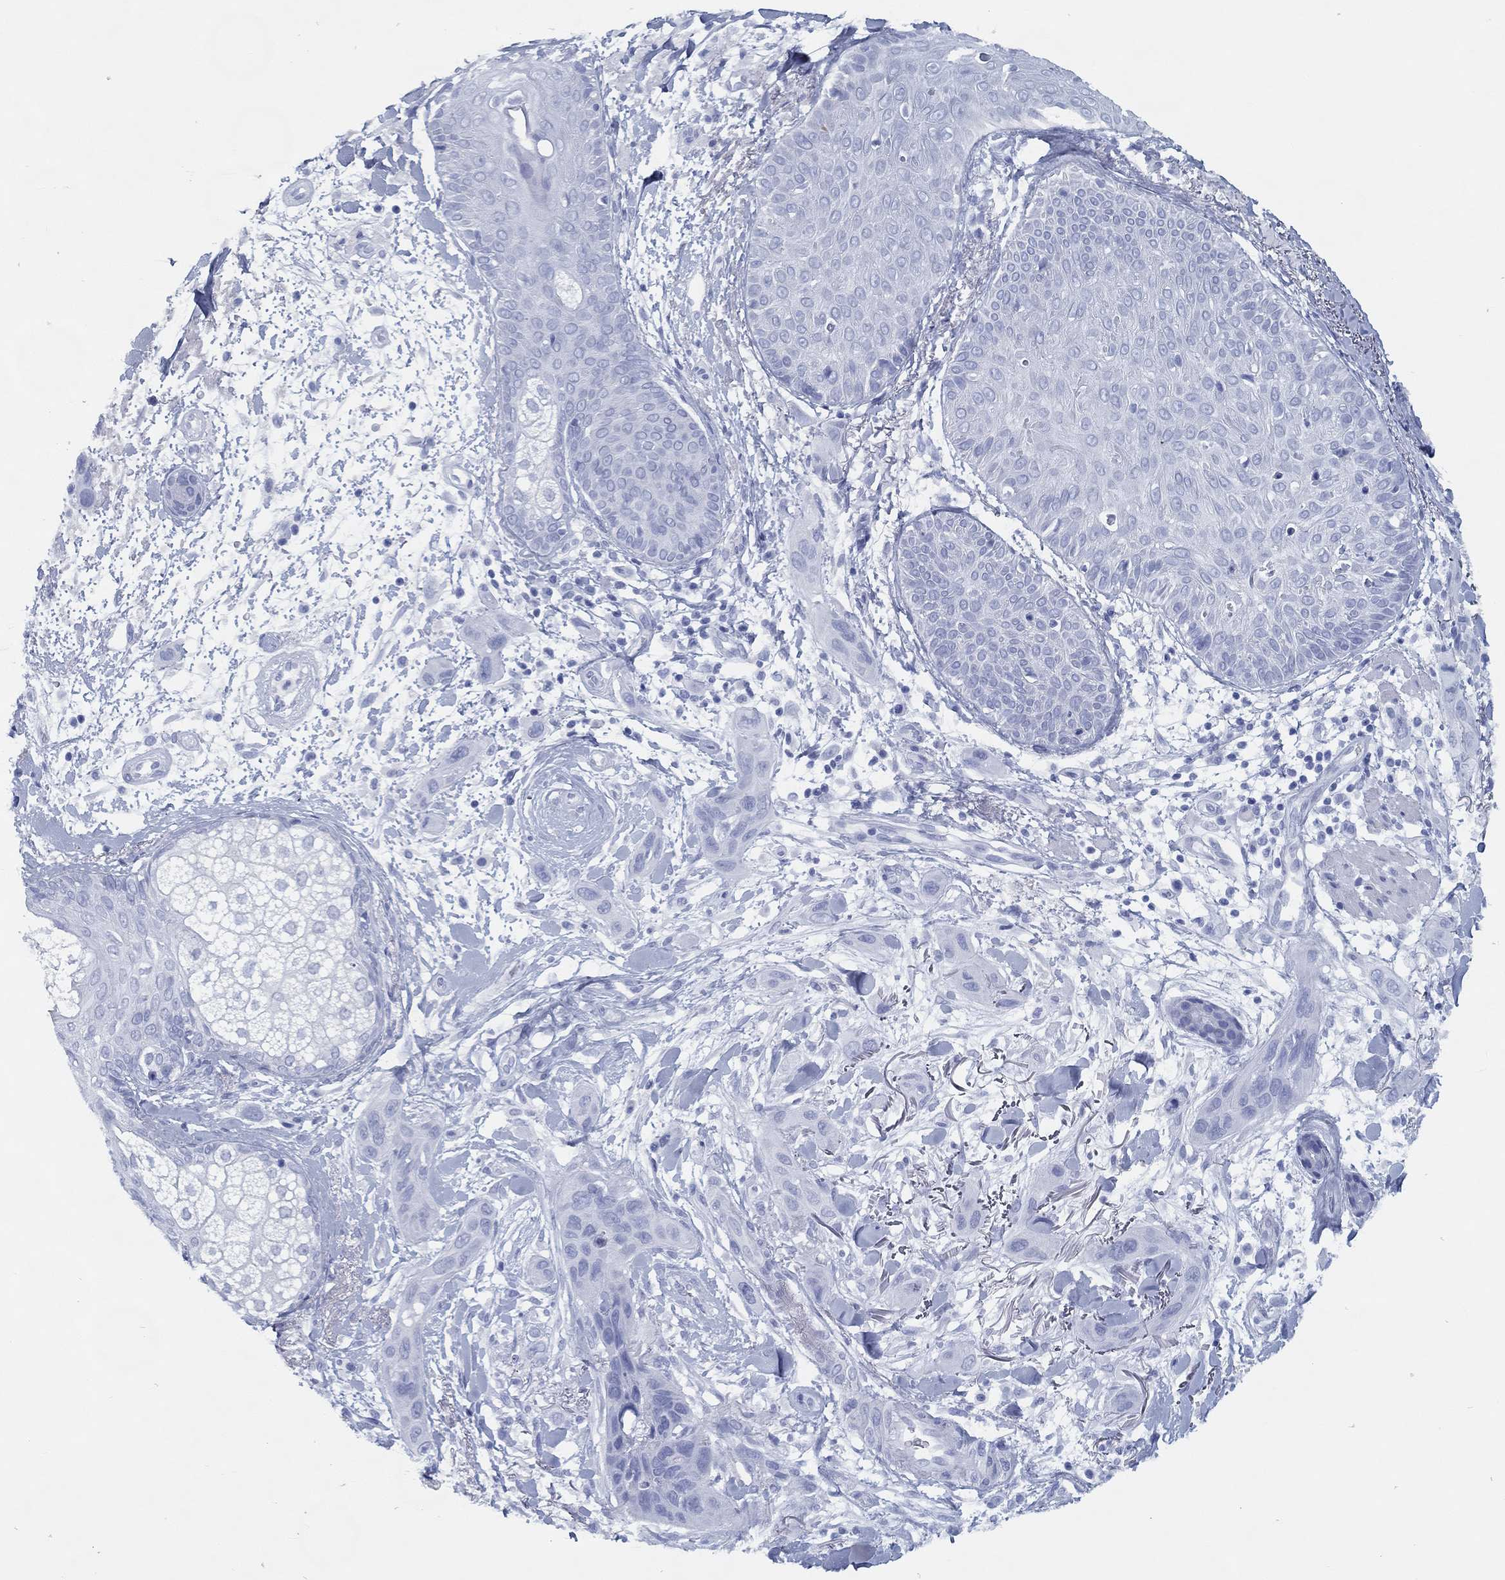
{"staining": {"intensity": "negative", "quantity": "none", "location": "none"}, "tissue": "skin cancer", "cell_type": "Tumor cells", "image_type": "cancer", "snomed": [{"axis": "morphology", "description": "Squamous cell carcinoma, NOS"}, {"axis": "topography", "description": "Skin"}], "caption": "This is an immunohistochemistry (IHC) micrograph of human skin cancer (squamous cell carcinoma). There is no positivity in tumor cells.", "gene": "TMEM252", "patient": {"sex": "male", "age": 78}}